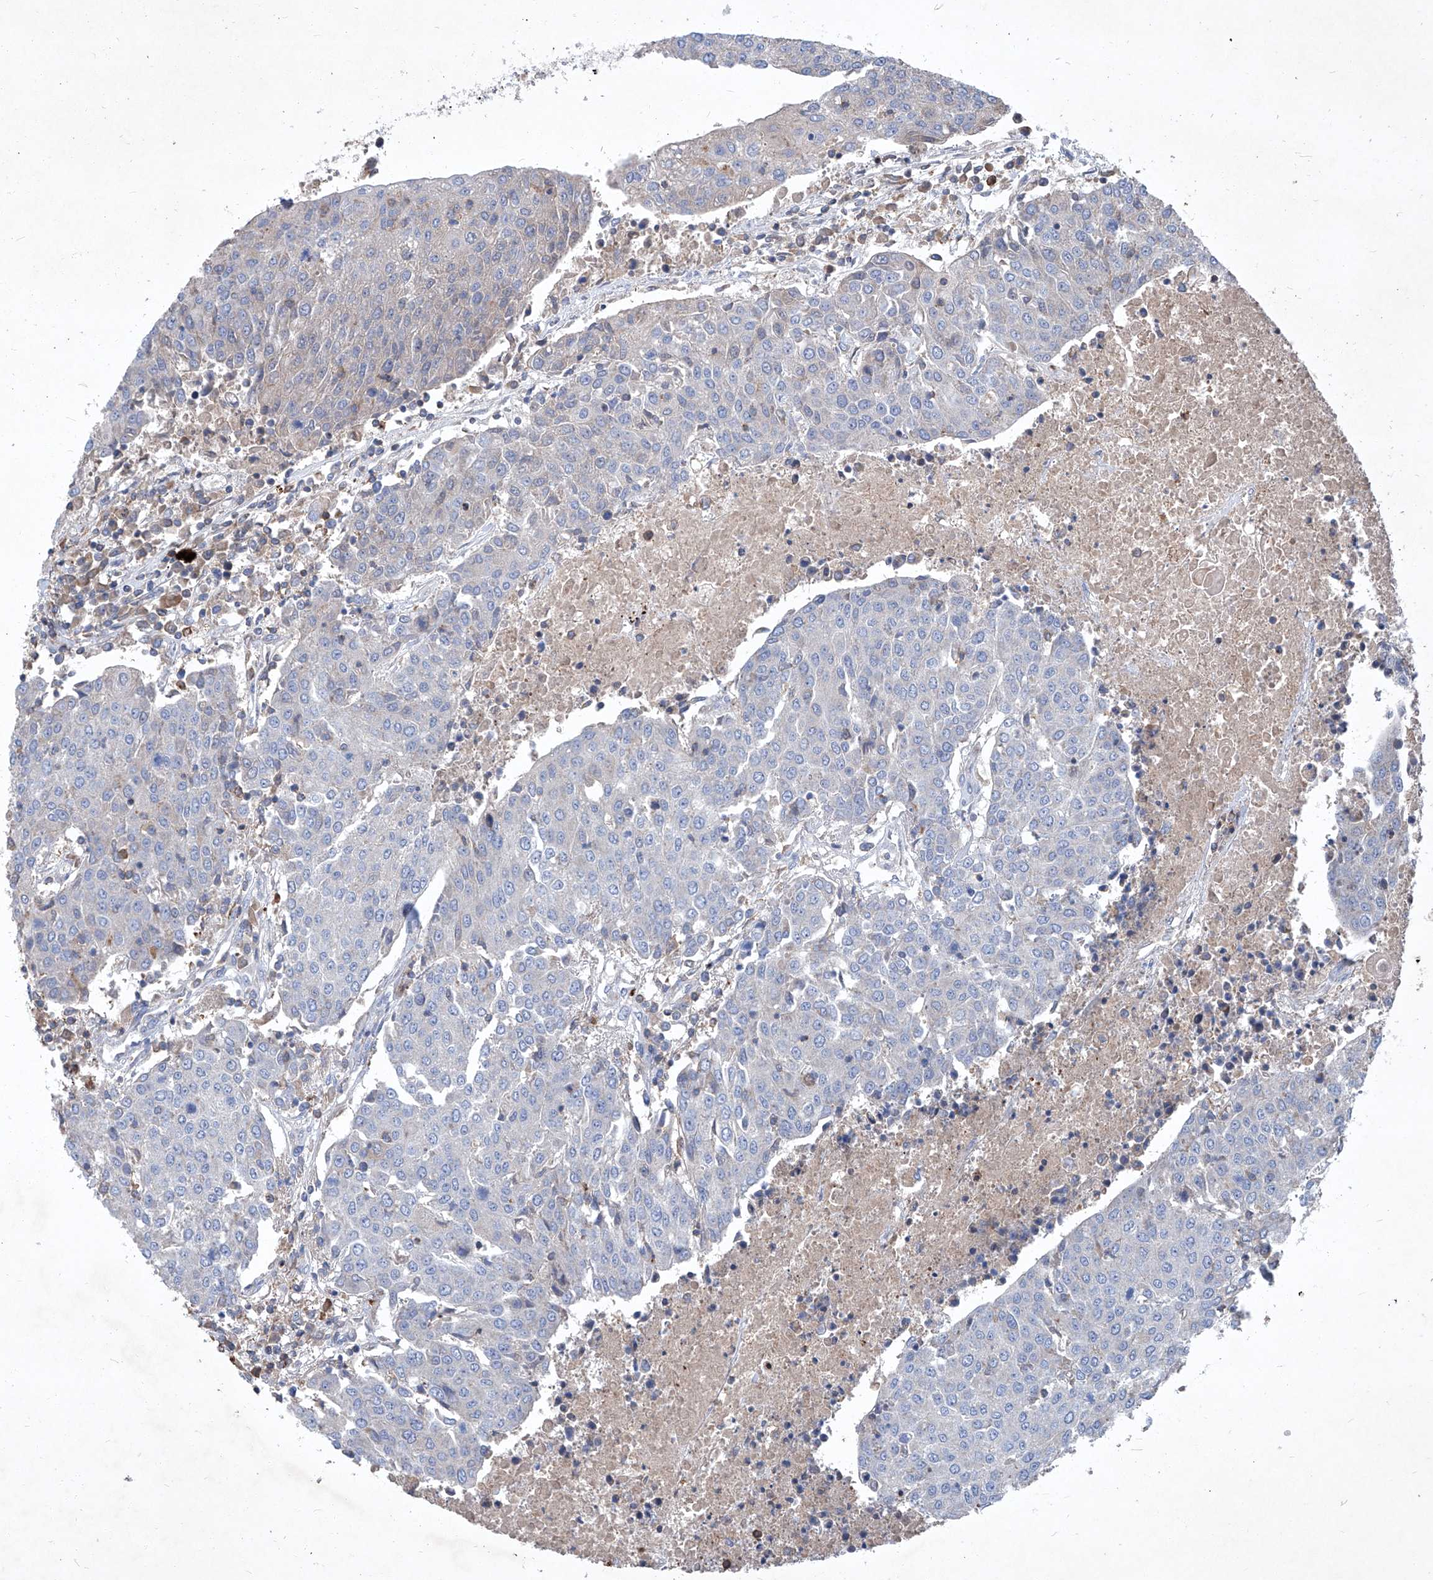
{"staining": {"intensity": "negative", "quantity": "none", "location": "none"}, "tissue": "urothelial cancer", "cell_type": "Tumor cells", "image_type": "cancer", "snomed": [{"axis": "morphology", "description": "Urothelial carcinoma, High grade"}, {"axis": "topography", "description": "Urinary bladder"}], "caption": "DAB immunohistochemical staining of human urothelial cancer shows no significant expression in tumor cells. Nuclei are stained in blue.", "gene": "EPHA8", "patient": {"sex": "female", "age": 85}}